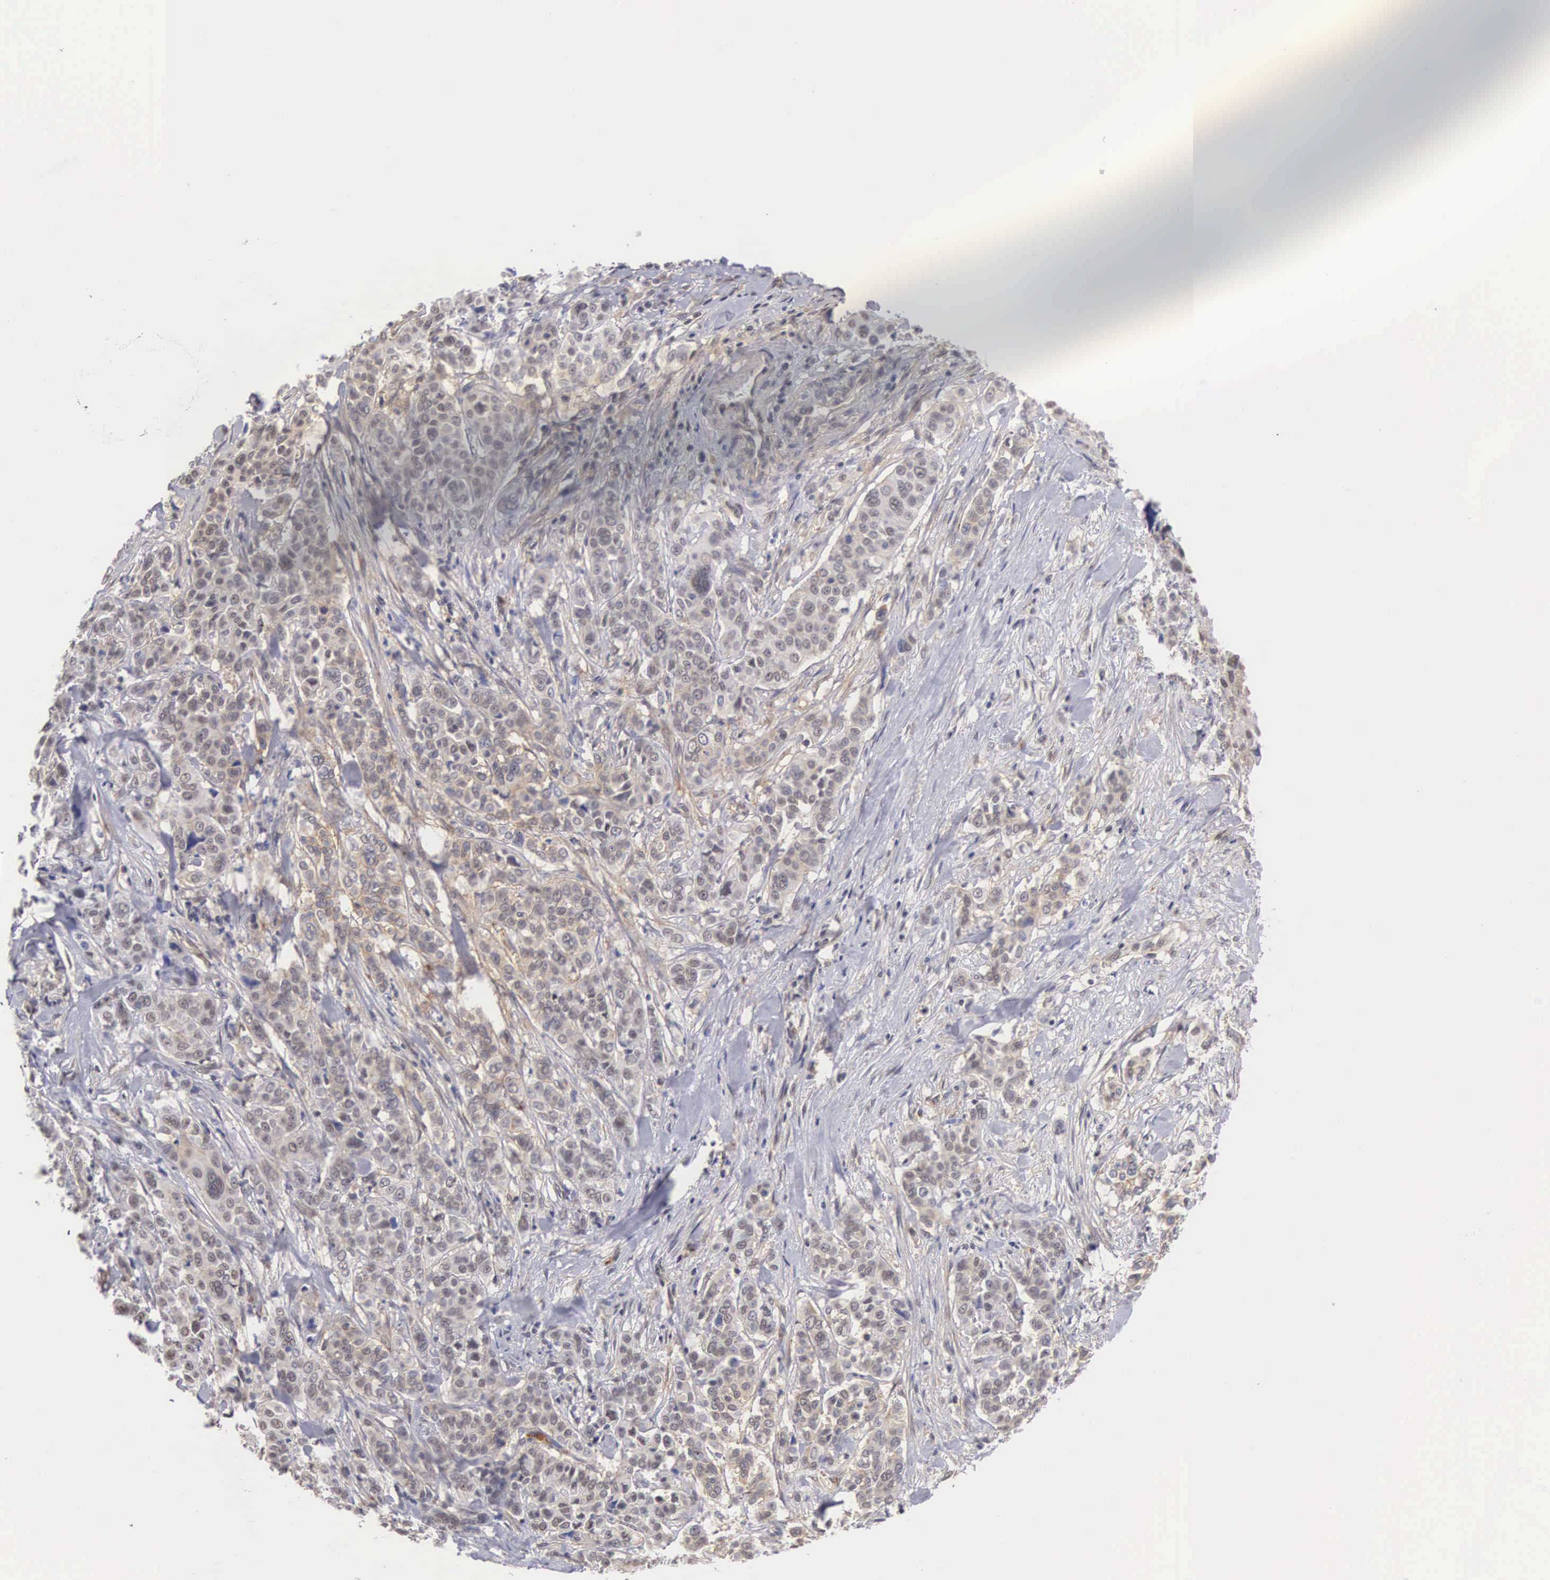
{"staining": {"intensity": "negative", "quantity": "none", "location": "none"}, "tissue": "pancreatic cancer", "cell_type": "Tumor cells", "image_type": "cancer", "snomed": [{"axis": "morphology", "description": "Adenocarcinoma, NOS"}, {"axis": "topography", "description": "Pancreas"}], "caption": "Tumor cells show no significant staining in pancreatic cancer (adenocarcinoma).", "gene": "NR4A2", "patient": {"sex": "female", "age": 70}}